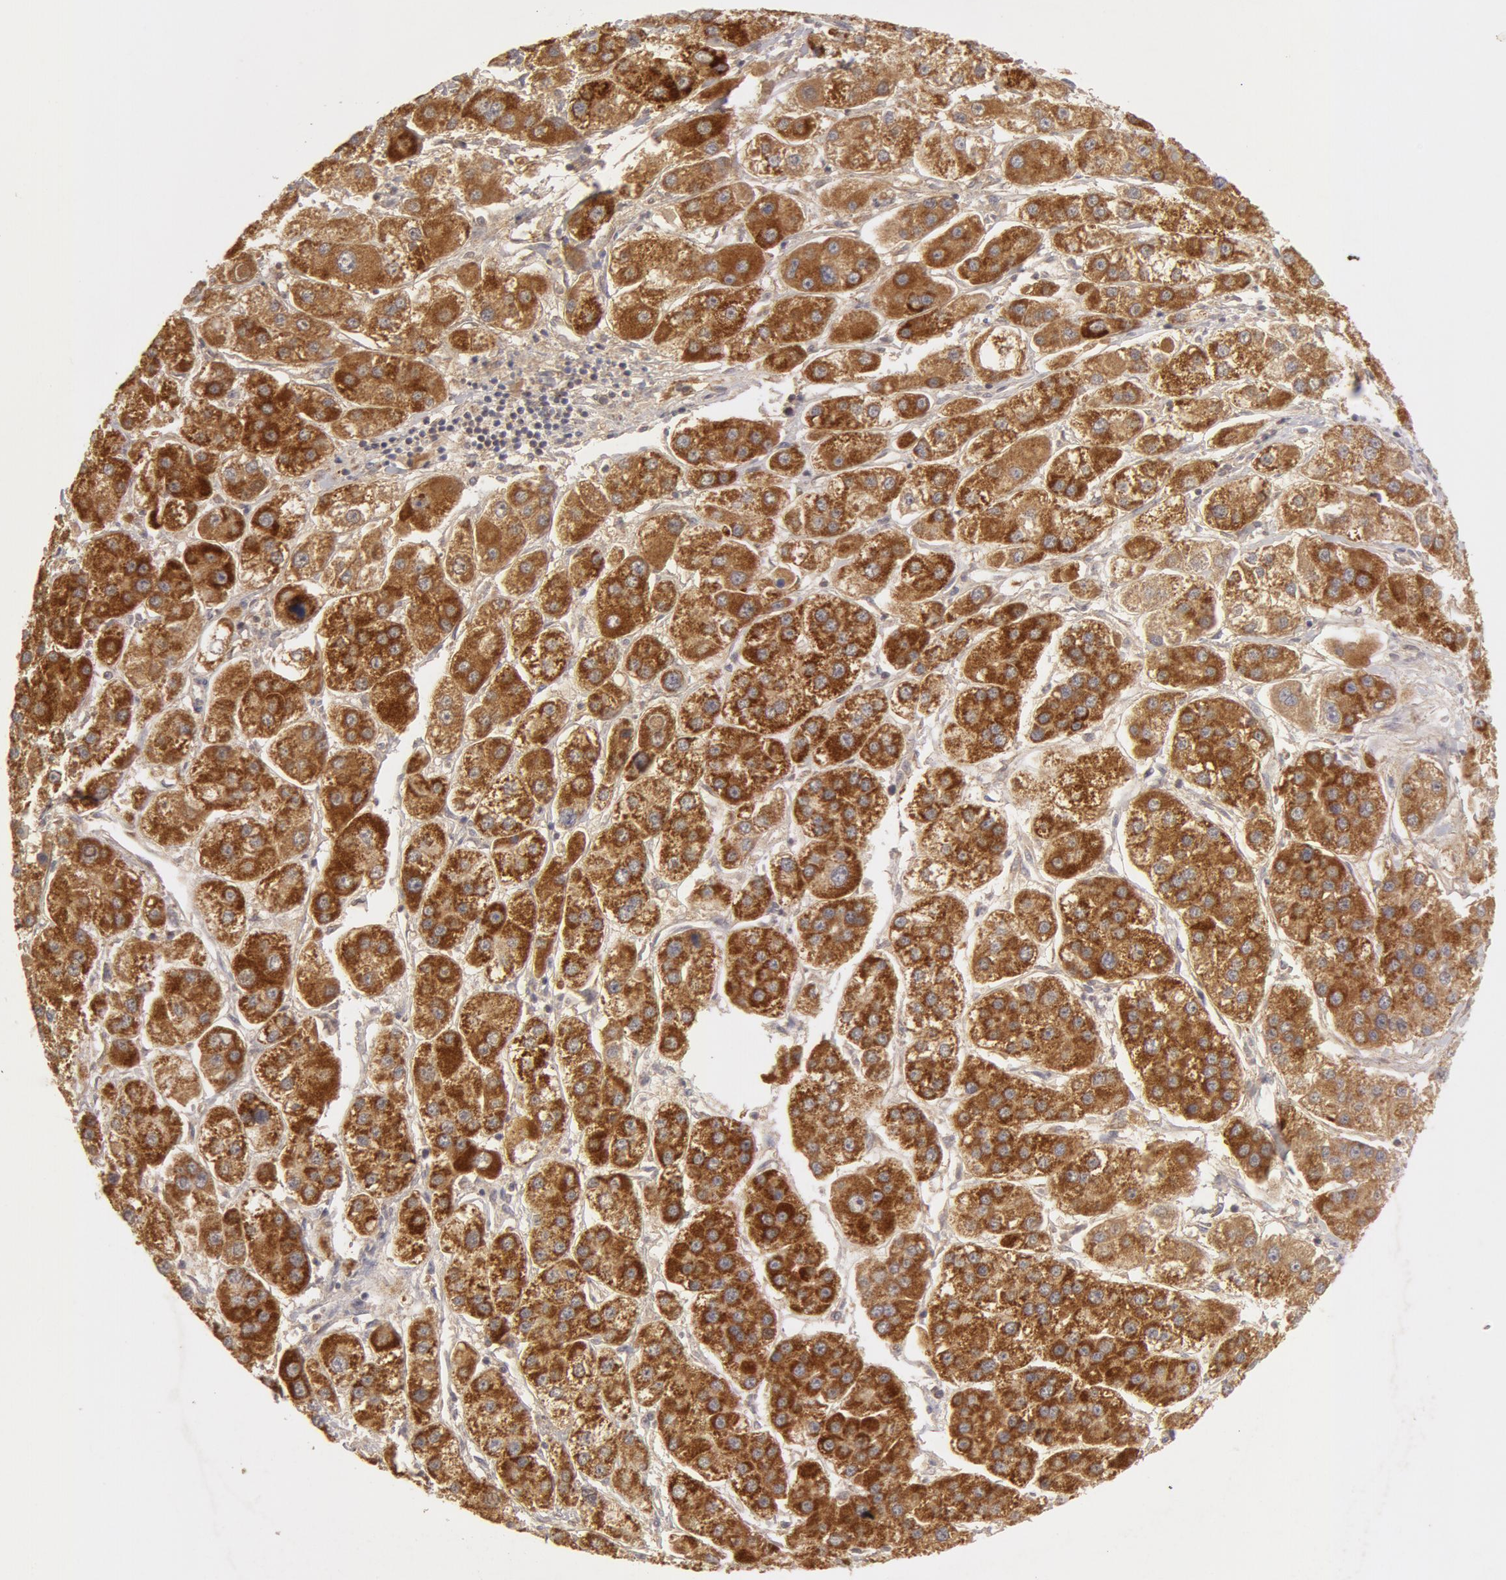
{"staining": {"intensity": "moderate", "quantity": ">75%", "location": "cytoplasmic/membranous"}, "tissue": "liver cancer", "cell_type": "Tumor cells", "image_type": "cancer", "snomed": [{"axis": "morphology", "description": "Carcinoma, Hepatocellular, NOS"}, {"axis": "topography", "description": "Liver"}], "caption": "Immunohistochemical staining of hepatocellular carcinoma (liver) displays medium levels of moderate cytoplasmic/membranous positivity in approximately >75% of tumor cells. Nuclei are stained in blue.", "gene": "ADPRH", "patient": {"sex": "female", "age": 85}}